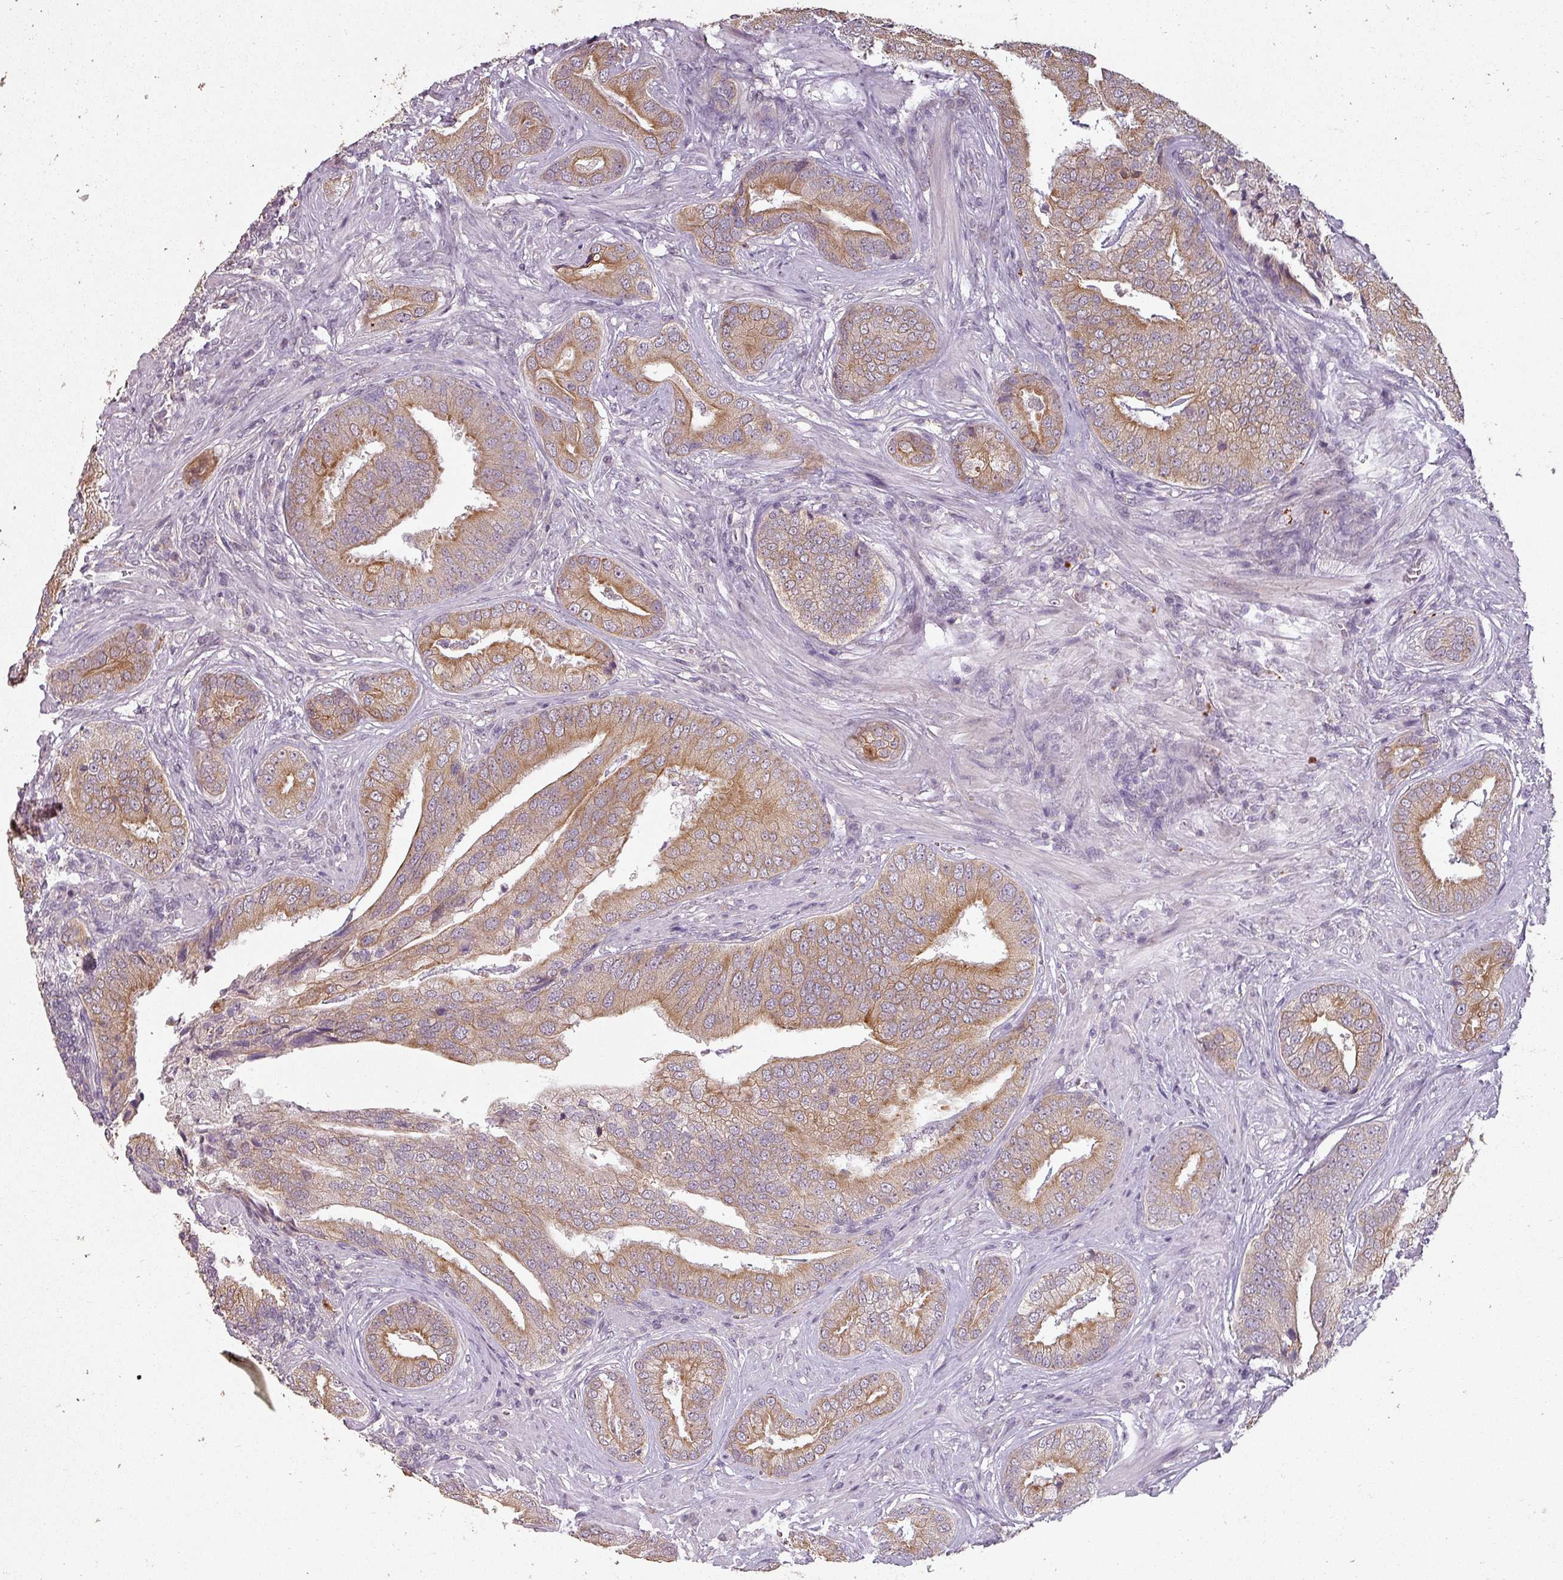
{"staining": {"intensity": "moderate", "quantity": ">75%", "location": "cytoplasmic/membranous"}, "tissue": "prostate cancer", "cell_type": "Tumor cells", "image_type": "cancer", "snomed": [{"axis": "morphology", "description": "Adenocarcinoma, High grade"}, {"axis": "topography", "description": "Prostate"}], "caption": "A photomicrograph of human prostate cancer (adenocarcinoma (high-grade)) stained for a protein reveals moderate cytoplasmic/membranous brown staining in tumor cells.", "gene": "LYPLA1", "patient": {"sex": "male", "age": 55}}